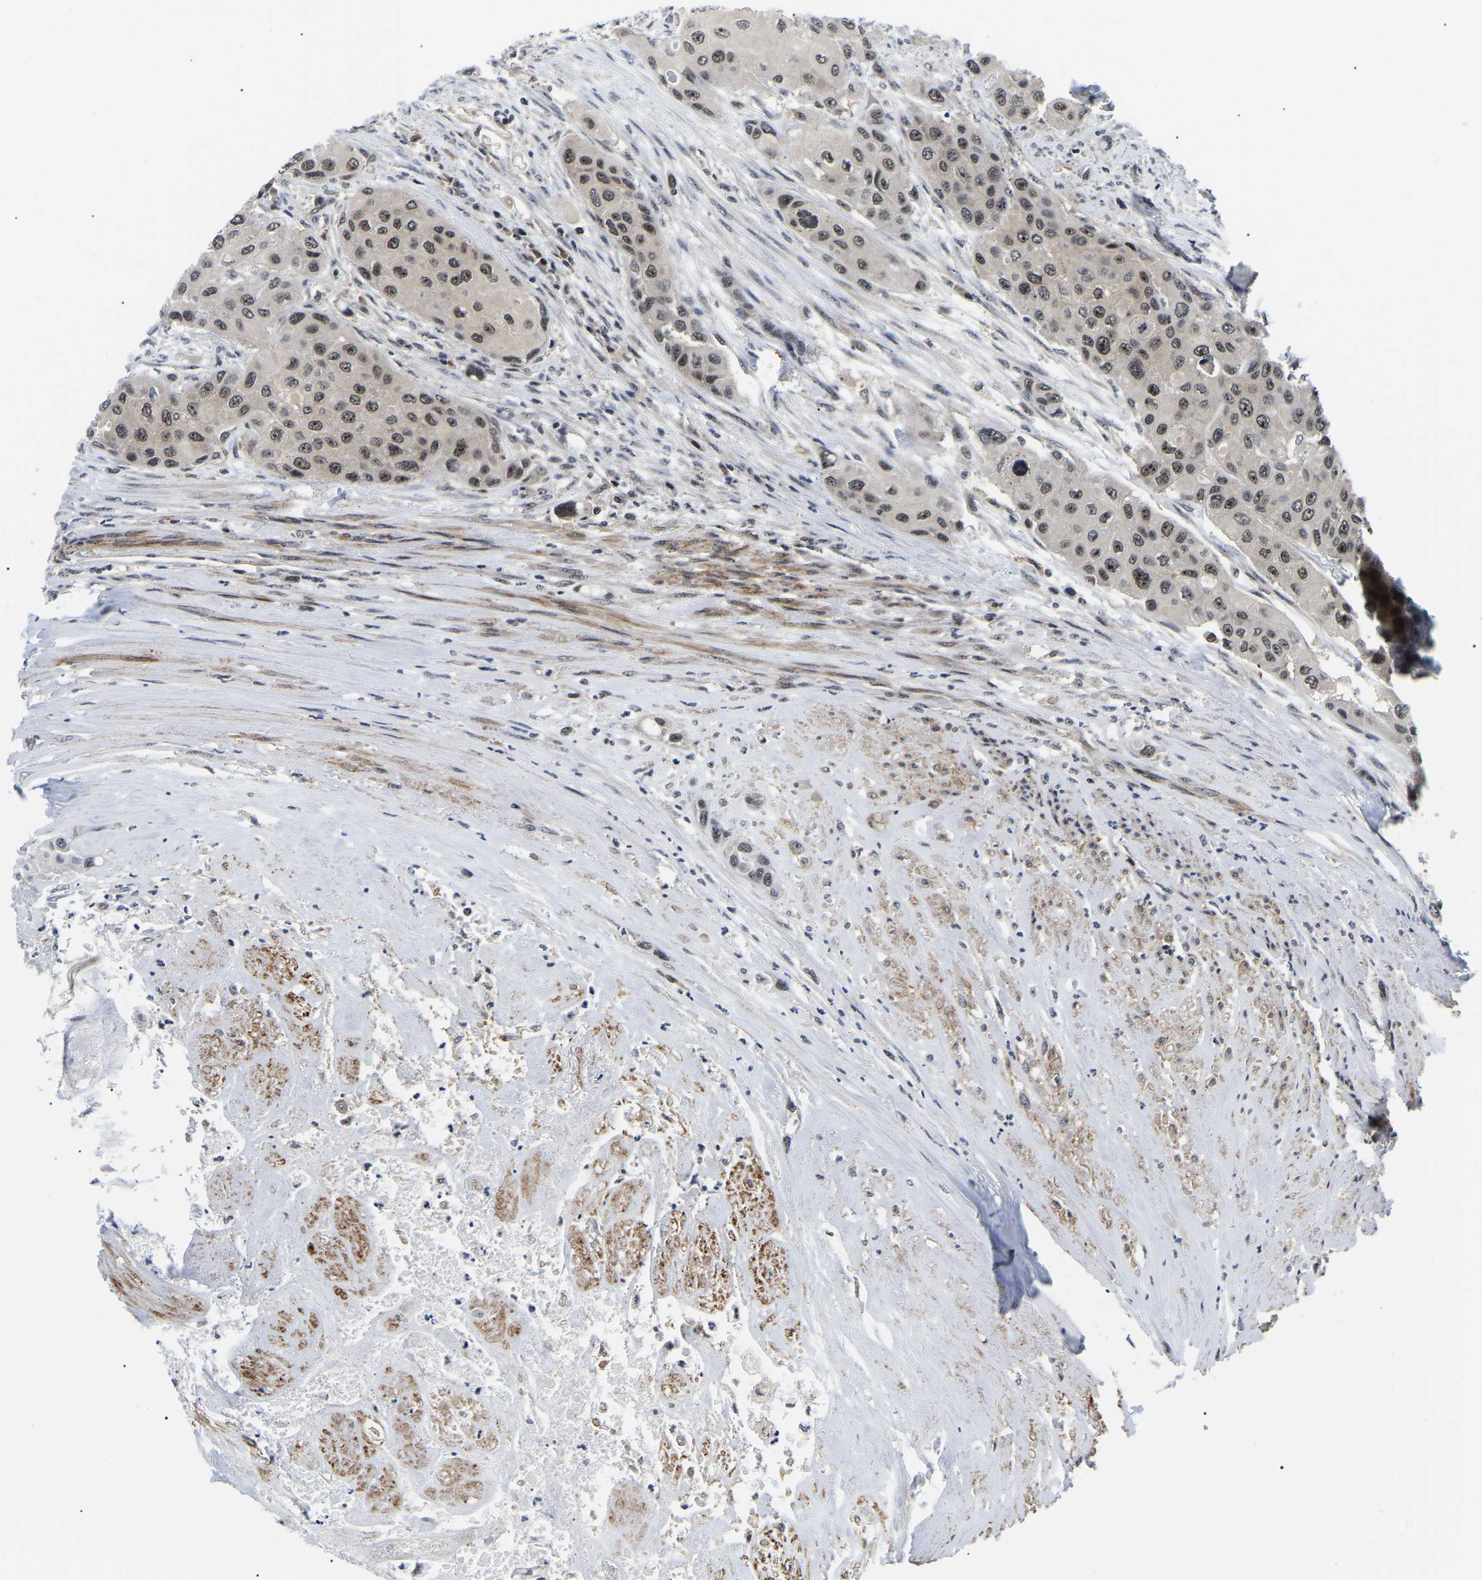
{"staining": {"intensity": "moderate", "quantity": ">75%", "location": "nuclear"}, "tissue": "urothelial cancer", "cell_type": "Tumor cells", "image_type": "cancer", "snomed": [{"axis": "morphology", "description": "Urothelial carcinoma, High grade"}, {"axis": "topography", "description": "Urinary bladder"}], "caption": "A histopathology image showing moderate nuclear positivity in about >75% of tumor cells in urothelial cancer, as visualized by brown immunohistochemical staining.", "gene": "RRP1B", "patient": {"sex": "female", "age": 56}}